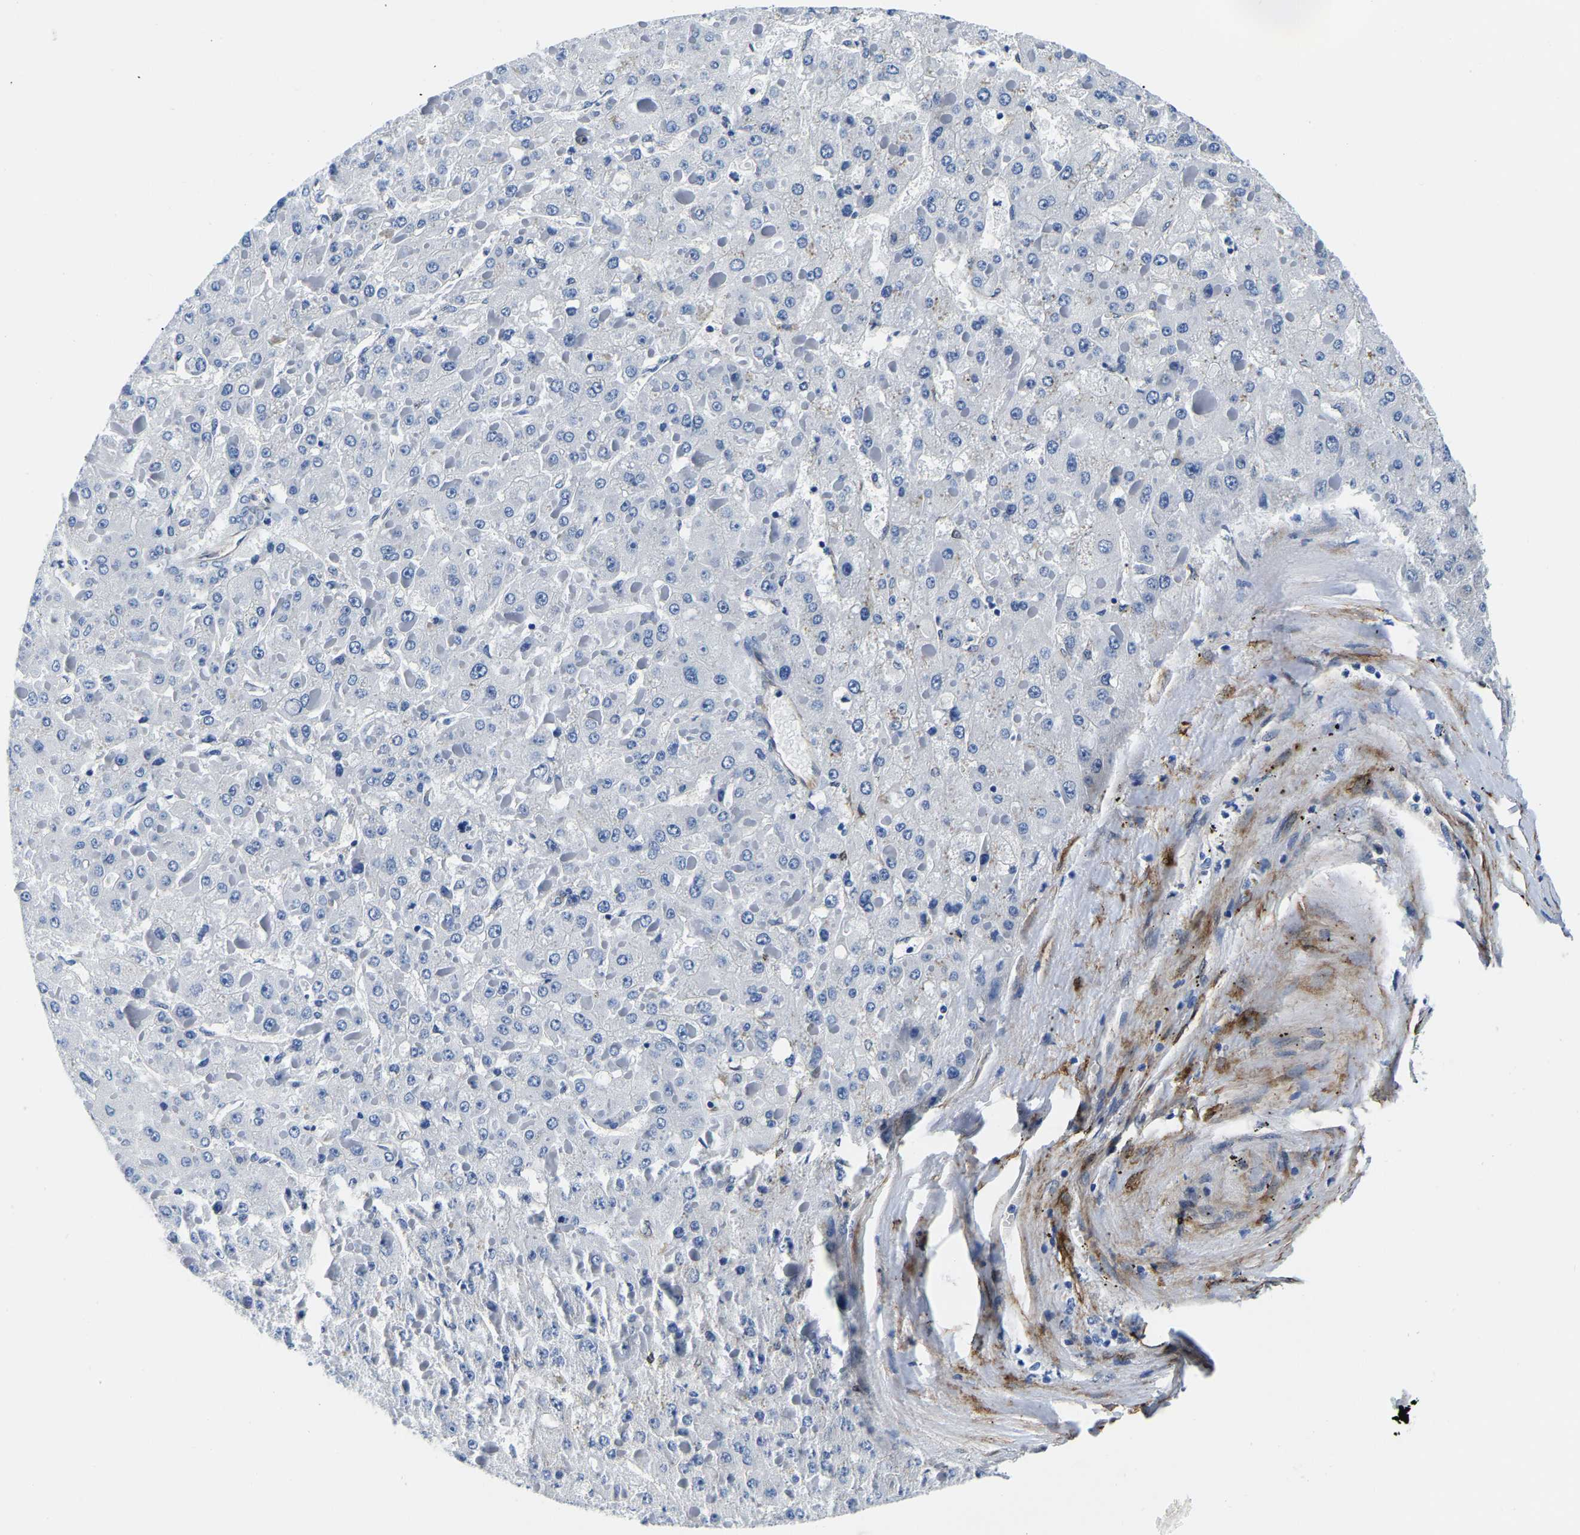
{"staining": {"intensity": "negative", "quantity": "none", "location": "none"}, "tissue": "liver cancer", "cell_type": "Tumor cells", "image_type": "cancer", "snomed": [{"axis": "morphology", "description": "Carcinoma, Hepatocellular, NOS"}, {"axis": "topography", "description": "Liver"}], "caption": "Tumor cells show no significant staining in liver cancer (hepatocellular carcinoma).", "gene": "S100A13", "patient": {"sex": "female", "age": 73}}